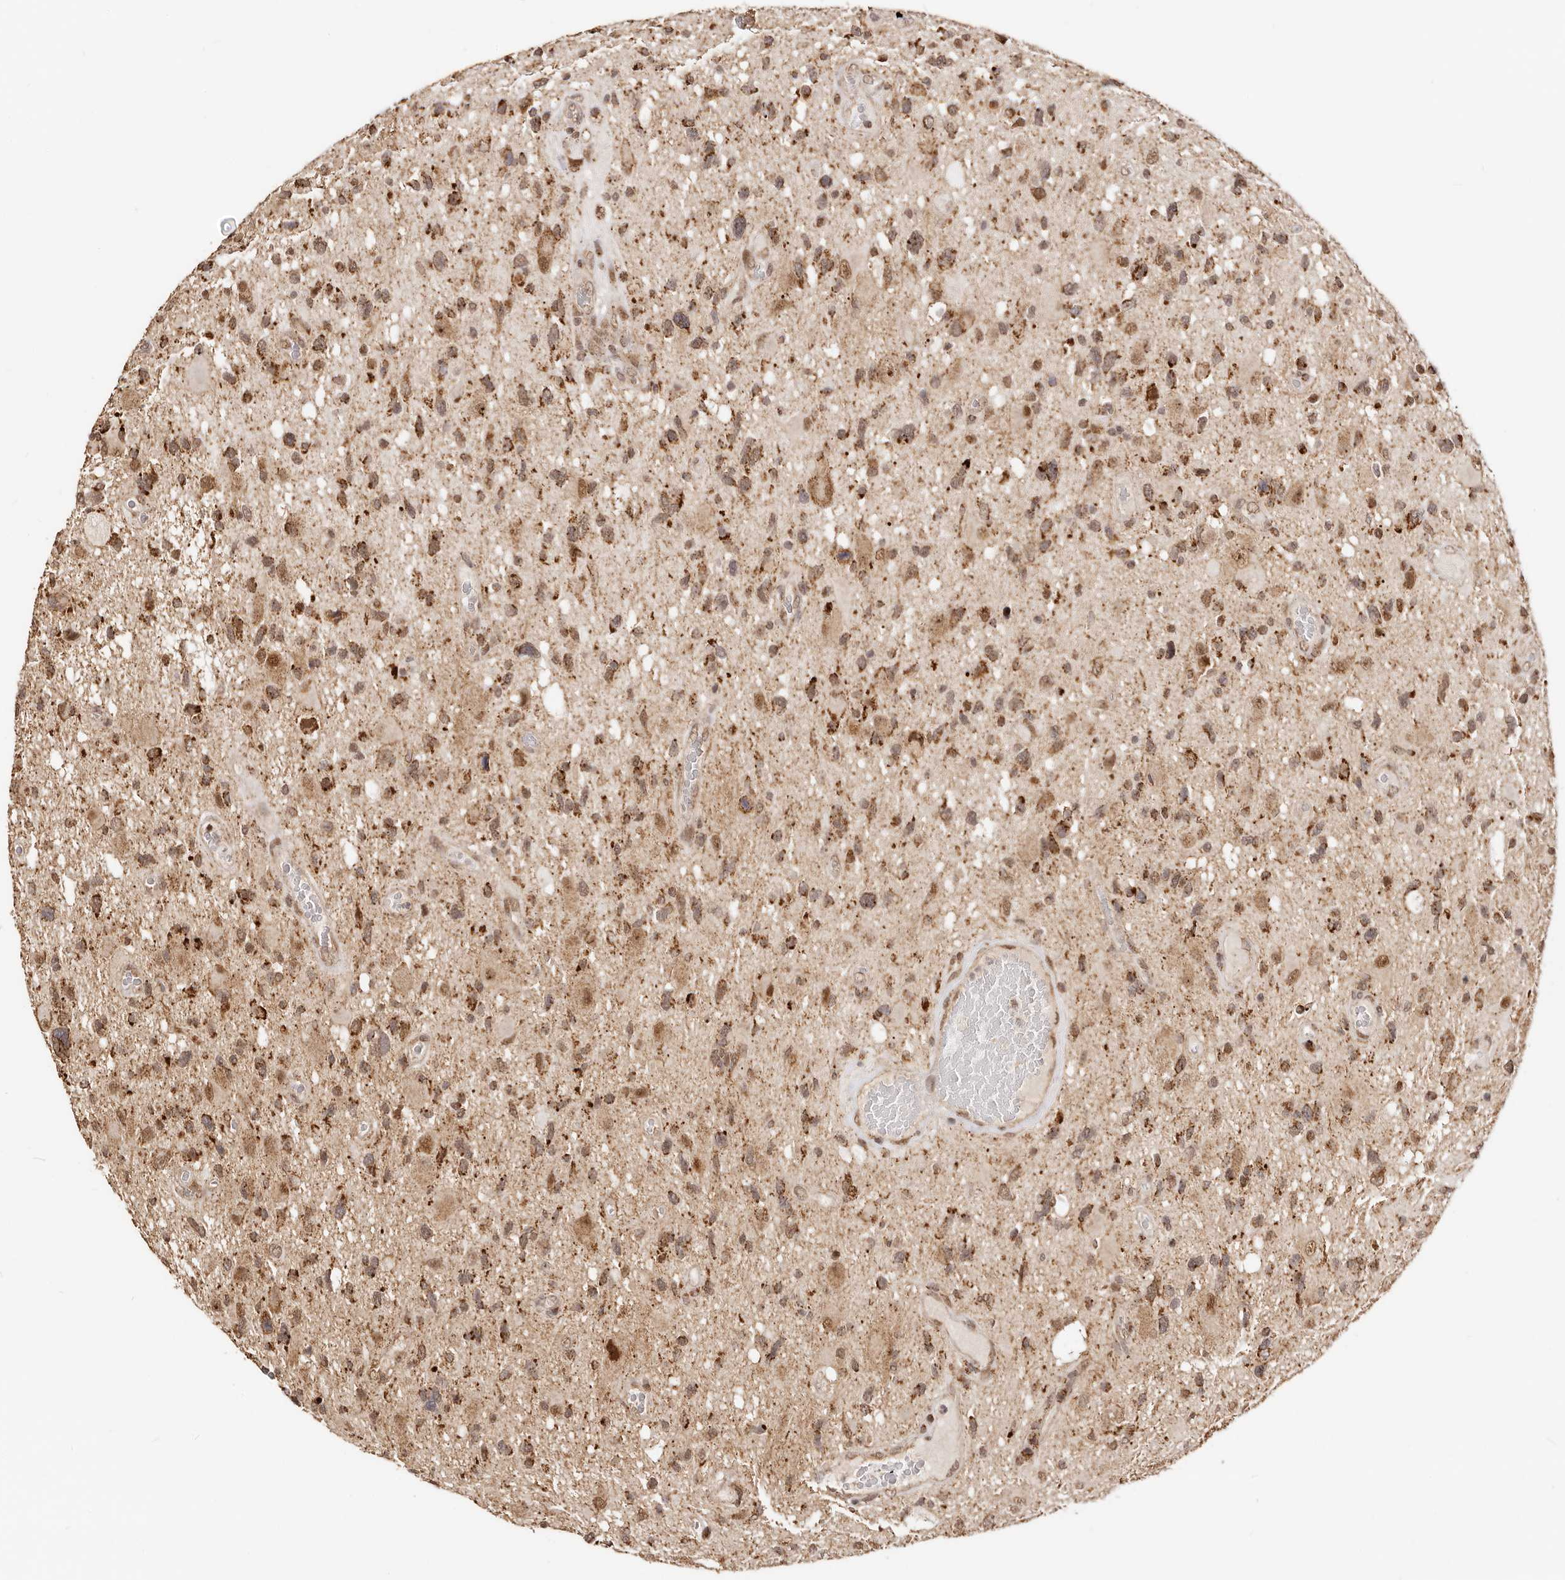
{"staining": {"intensity": "moderate", "quantity": ">75%", "location": "cytoplasmic/membranous,nuclear"}, "tissue": "glioma", "cell_type": "Tumor cells", "image_type": "cancer", "snomed": [{"axis": "morphology", "description": "Glioma, malignant, High grade"}, {"axis": "topography", "description": "Brain"}], "caption": "Moderate cytoplasmic/membranous and nuclear positivity is present in approximately >75% of tumor cells in high-grade glioma (malignant). (IHC, brightfield microscopy, high magnification).", "gene": "SEC14L1", "patient": {"sex": "male", "age": 33}}